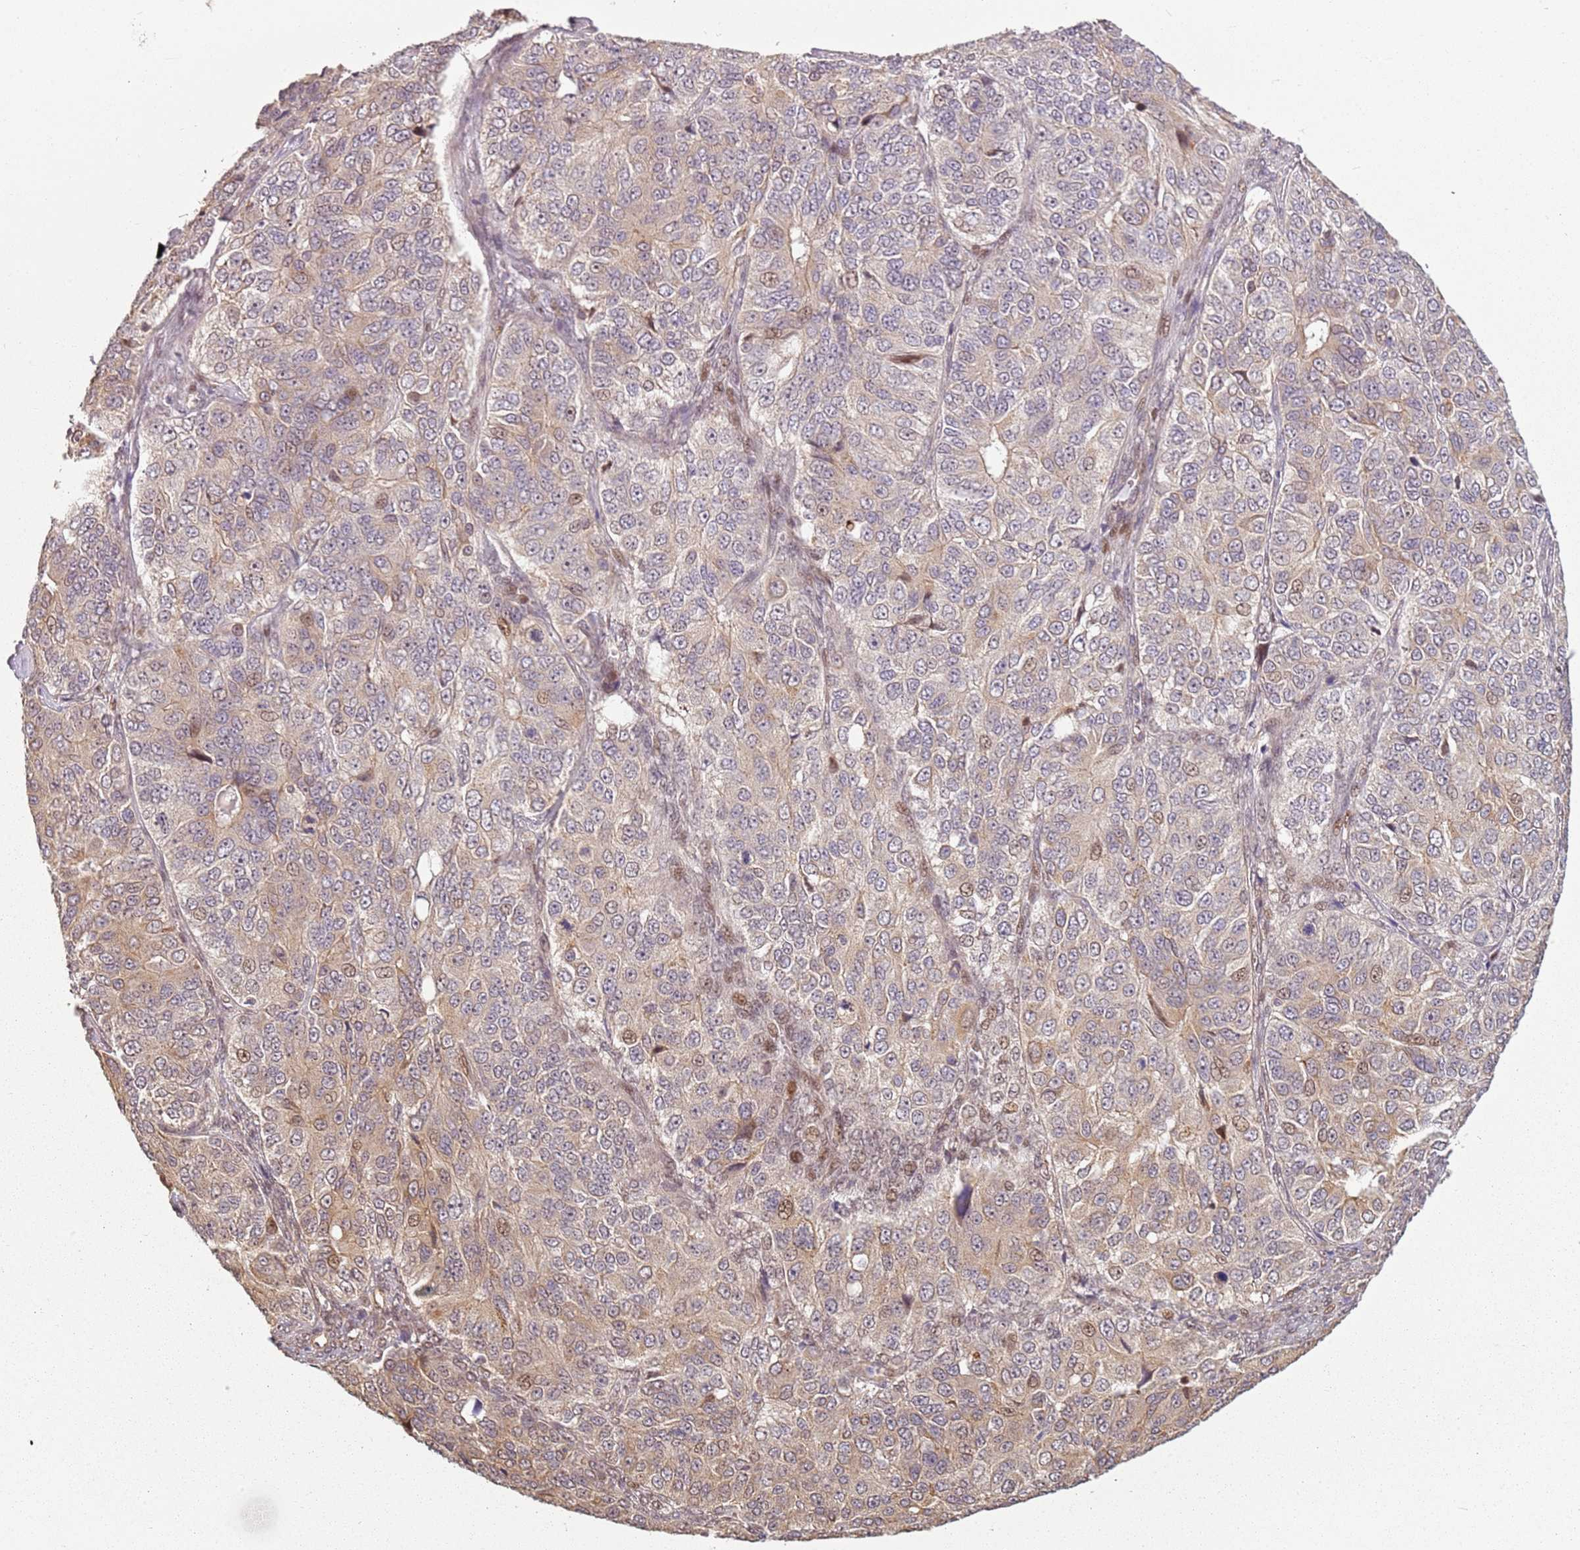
{"staining": {"intensity": "moderate", "quantity": ">75%", "location": "cytoplasmic/membranous,nuclear"}, "tissue": "ovarian cancer", "cell_type": "Tumor cells", "image_type": "cancer", "snomed": [{"axis": "morphology", "description": "Carcinoma, endometroid"}, {"axis": "topography", "description": "Ovary"}], "caption": "DAB immunohistochemical staining of human ovarian cancer displays moderate cytoplasmic/membranous and nuclear protein expression in approximately >75% of tumor cells.", "gene": "CHURC1", "patient": {"sex": "female", "age": 51}}